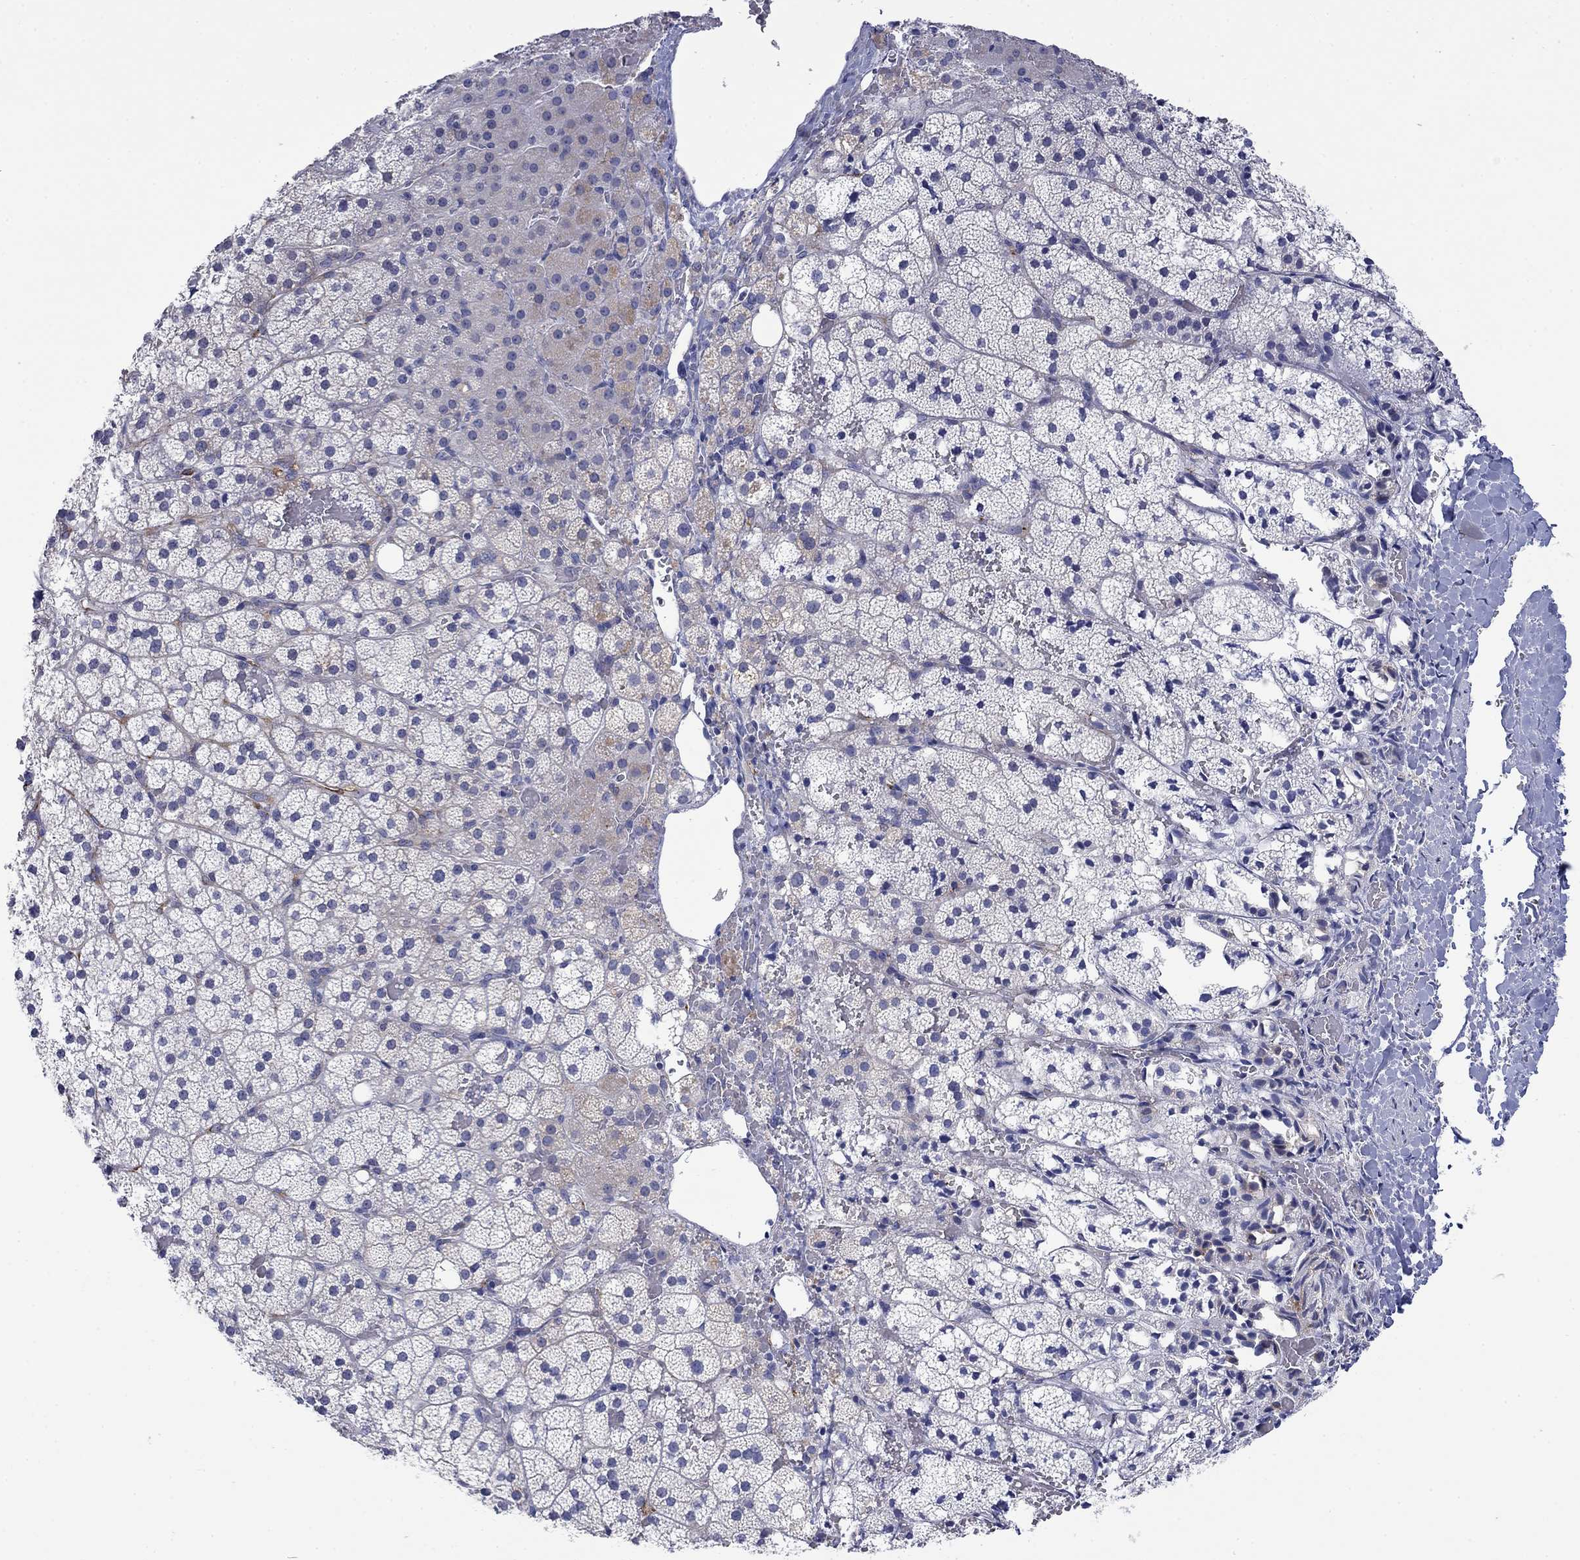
{"staining": {"intensity": "moderate", "quantity": "<25%", "location": "cytoplasmic/membranous"}, "tissue": "adrenal gland", "cell_type": "Glandular cells", "image_type": "normal", "snomed": [{"axis": "morphology", "description": "Normal tissue, NOS"}, {"axis": "topography", "description": "Adrenal gland"}], "caption": "Glandular cells demonstrate moderate cytoplasmic/membranous expression in approximately <25% of cells in benign adrenal gland. The staining is performed using DAB brown chromogen to label protein expression. The nuclei are counter-stained blue using hematoxylin.", "gene": "PTPRZ1", "patient": {"sex": "male", "age": 53}}